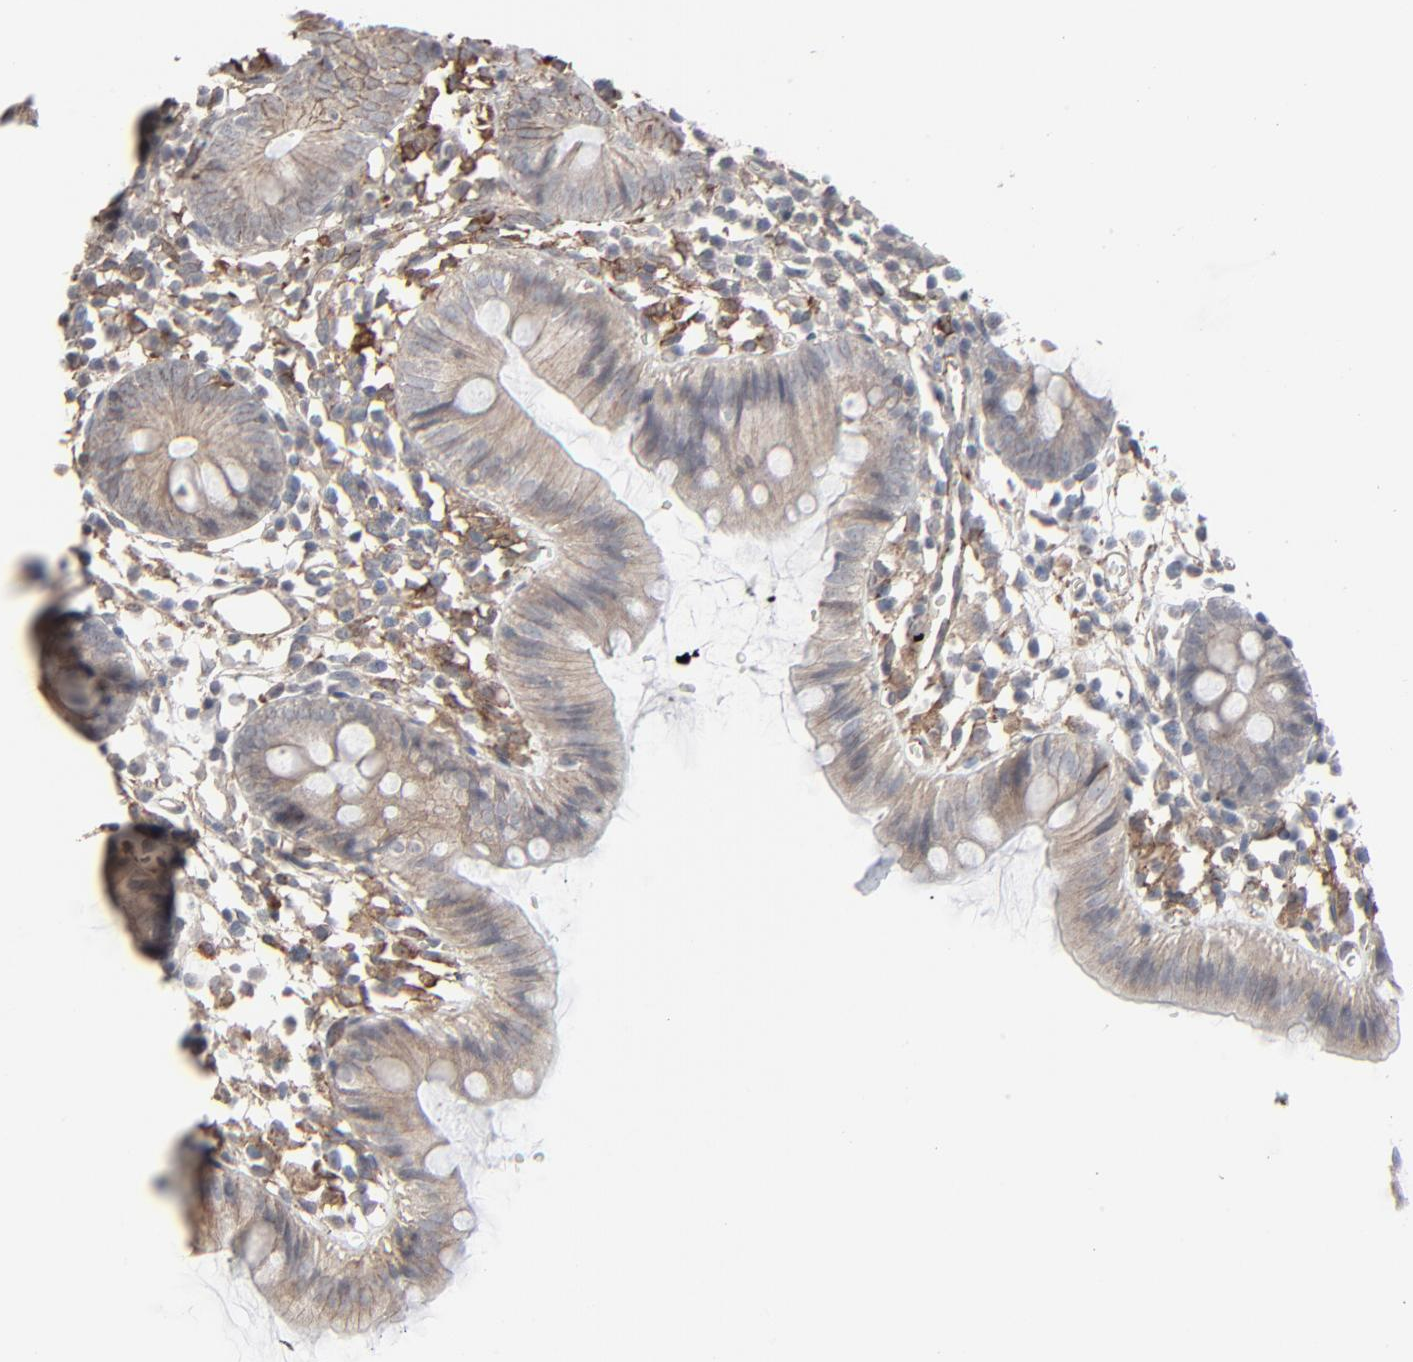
{"staining": {"intensity": "weak", "quantity": ">75%", "location": "cytoplasmic/membranous"}, "tissue": "colon", "cell_type": "Endothelial cells", "image_type": "normal", "snomed": [{"axis": "morphology", "description": "Normal tissue, NOS"}, {"axis": "topography", "description": "Colon"}], "caption": "Immunohistochemical staining of benign human colon displays low levels of weak cytoplasmic/membranous expression in about >75% of endothelial cells.", "gene": "CTNND1", "patient": {"sex": "male", "age": 14}}